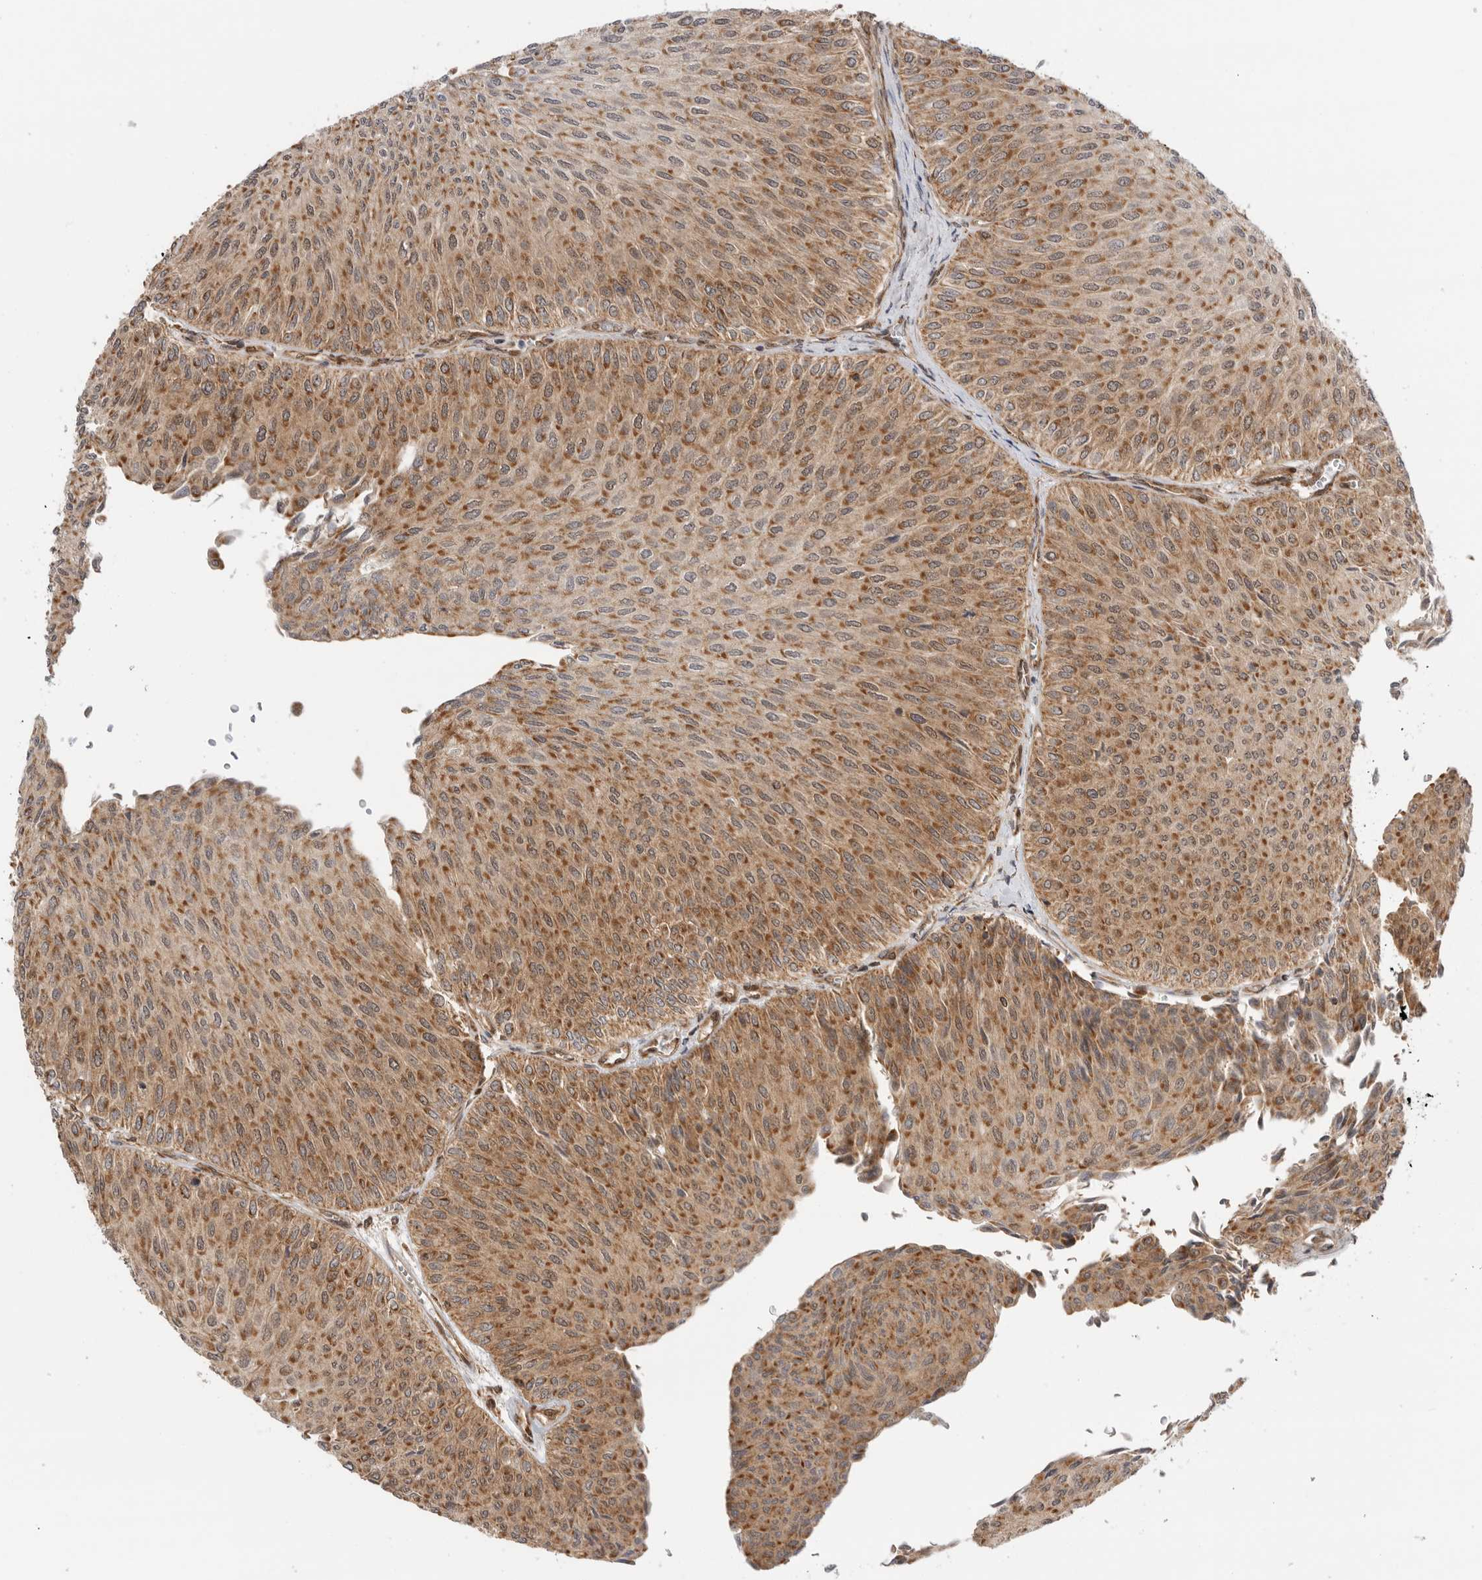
{"staining": {"intensity": "moderate", "quantity": ">75%", "location": "cytoplasmic/membranous"}, "tissue": "urothelial cancer", "cell_type": "Tumor cells", "image_type": "cancer", "snomed": [{"axis": "morphology", "description": "Urothelial carcinoma, Low grade"}, {"axis": "topography", "description": "Urinary bladder"}], "caption": "Human urothelial carcinoma (low-grade) stained for a protein (brown) demonstrates moderate cytoplasmic/membranous positive expression in approximately >75% of tumor cells.", "gene": "DCAF8", "patient": {"sex": "male", "age": 78}}